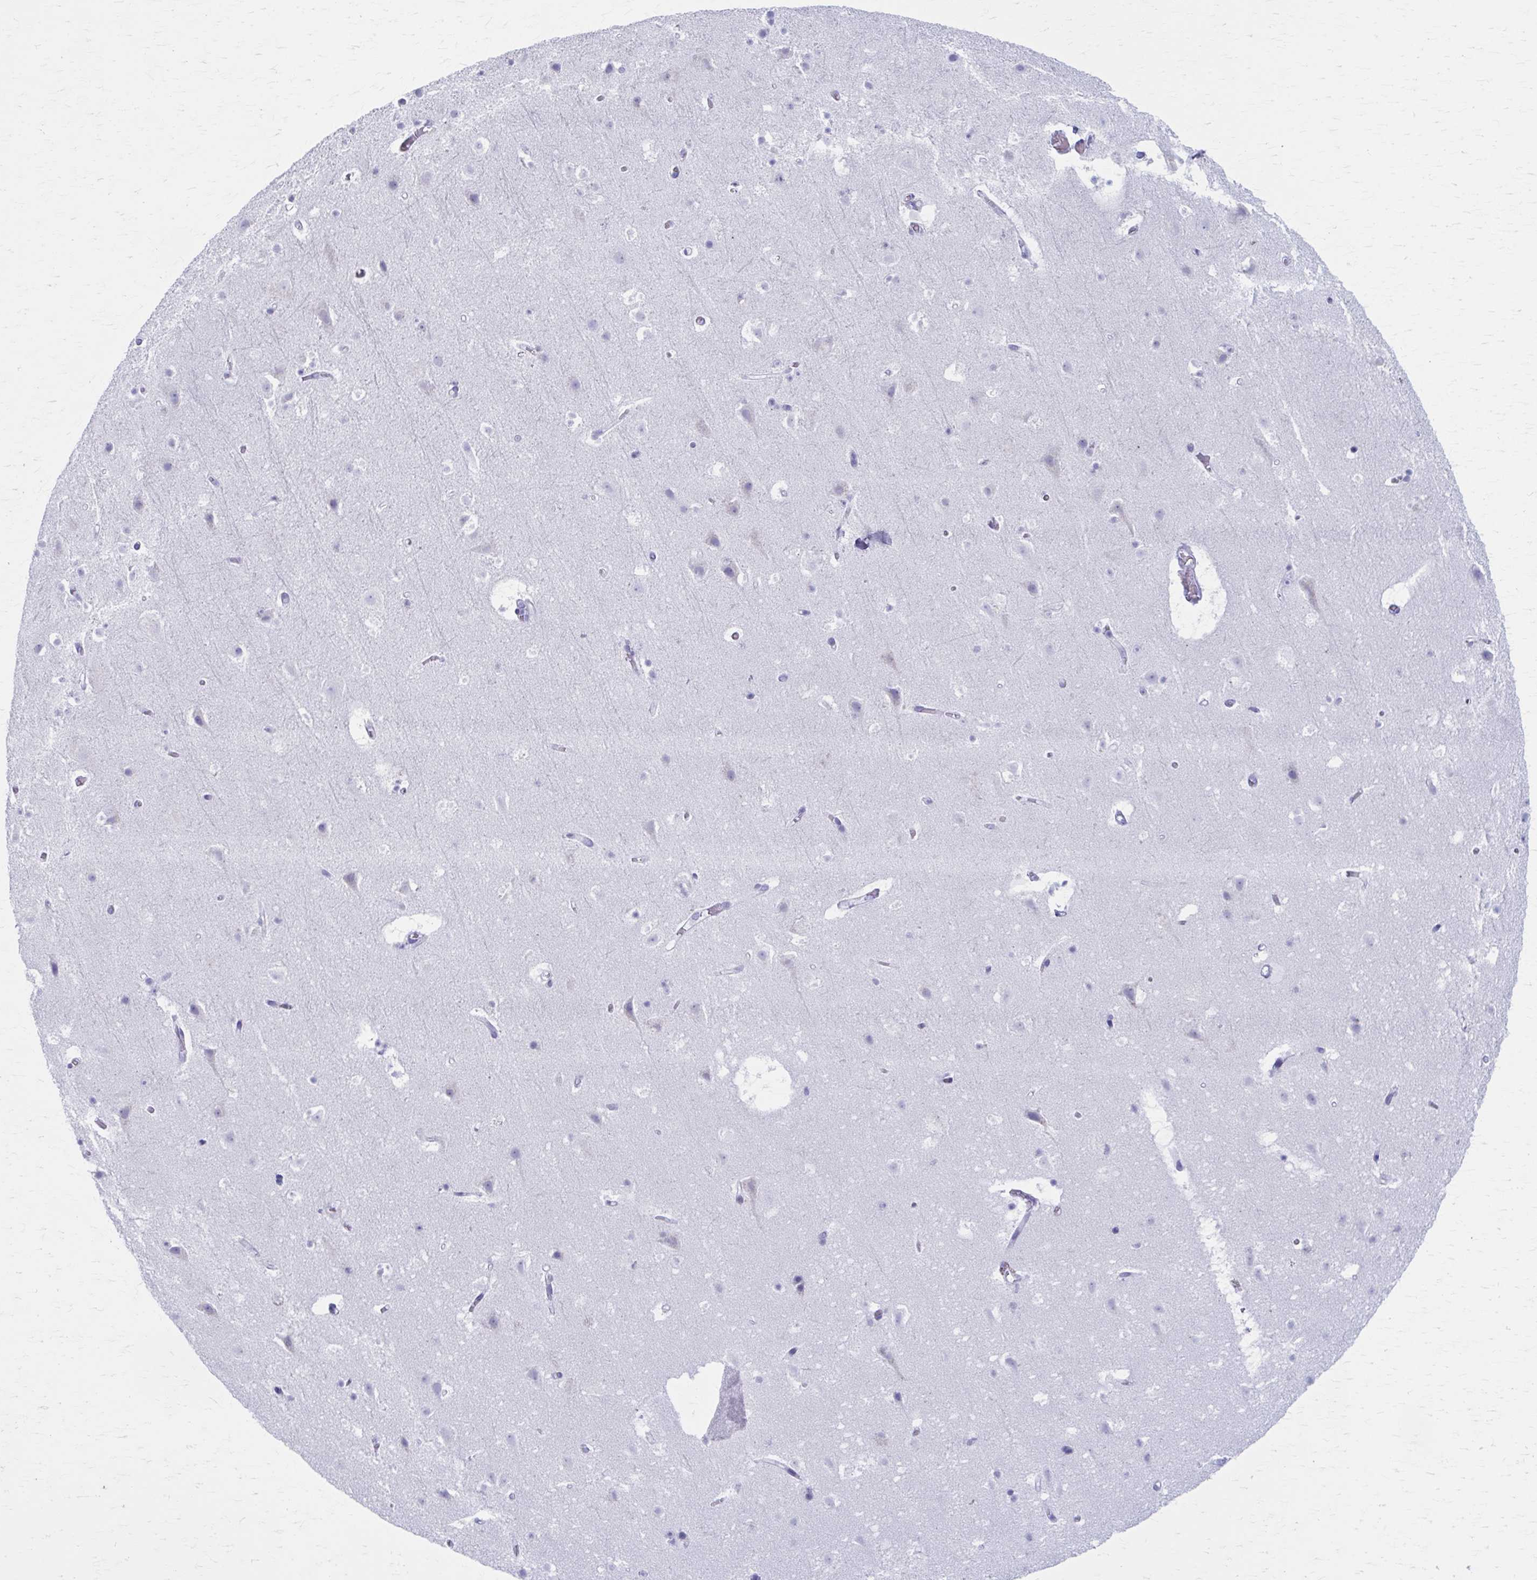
{"staining": {"intensity": "negative", "quantity": "none", "location": "none"}, "tissue": "cerebral cortex", "cell_type": "Endothelial cells", "image_type": "normal", "snomed": [{"axis": "morphology", "description": "Normal tissue, NOS"}, {"axis": "topography", "description": "Cerebral cortex"}], "caption": "This is a photomicrograph of immunohistochemistry staining of normal cerebral cortex, which shows no expression in endothelial cells.", "gene": "KCNE2", "patient": {"sex": "female", "age": 42}}